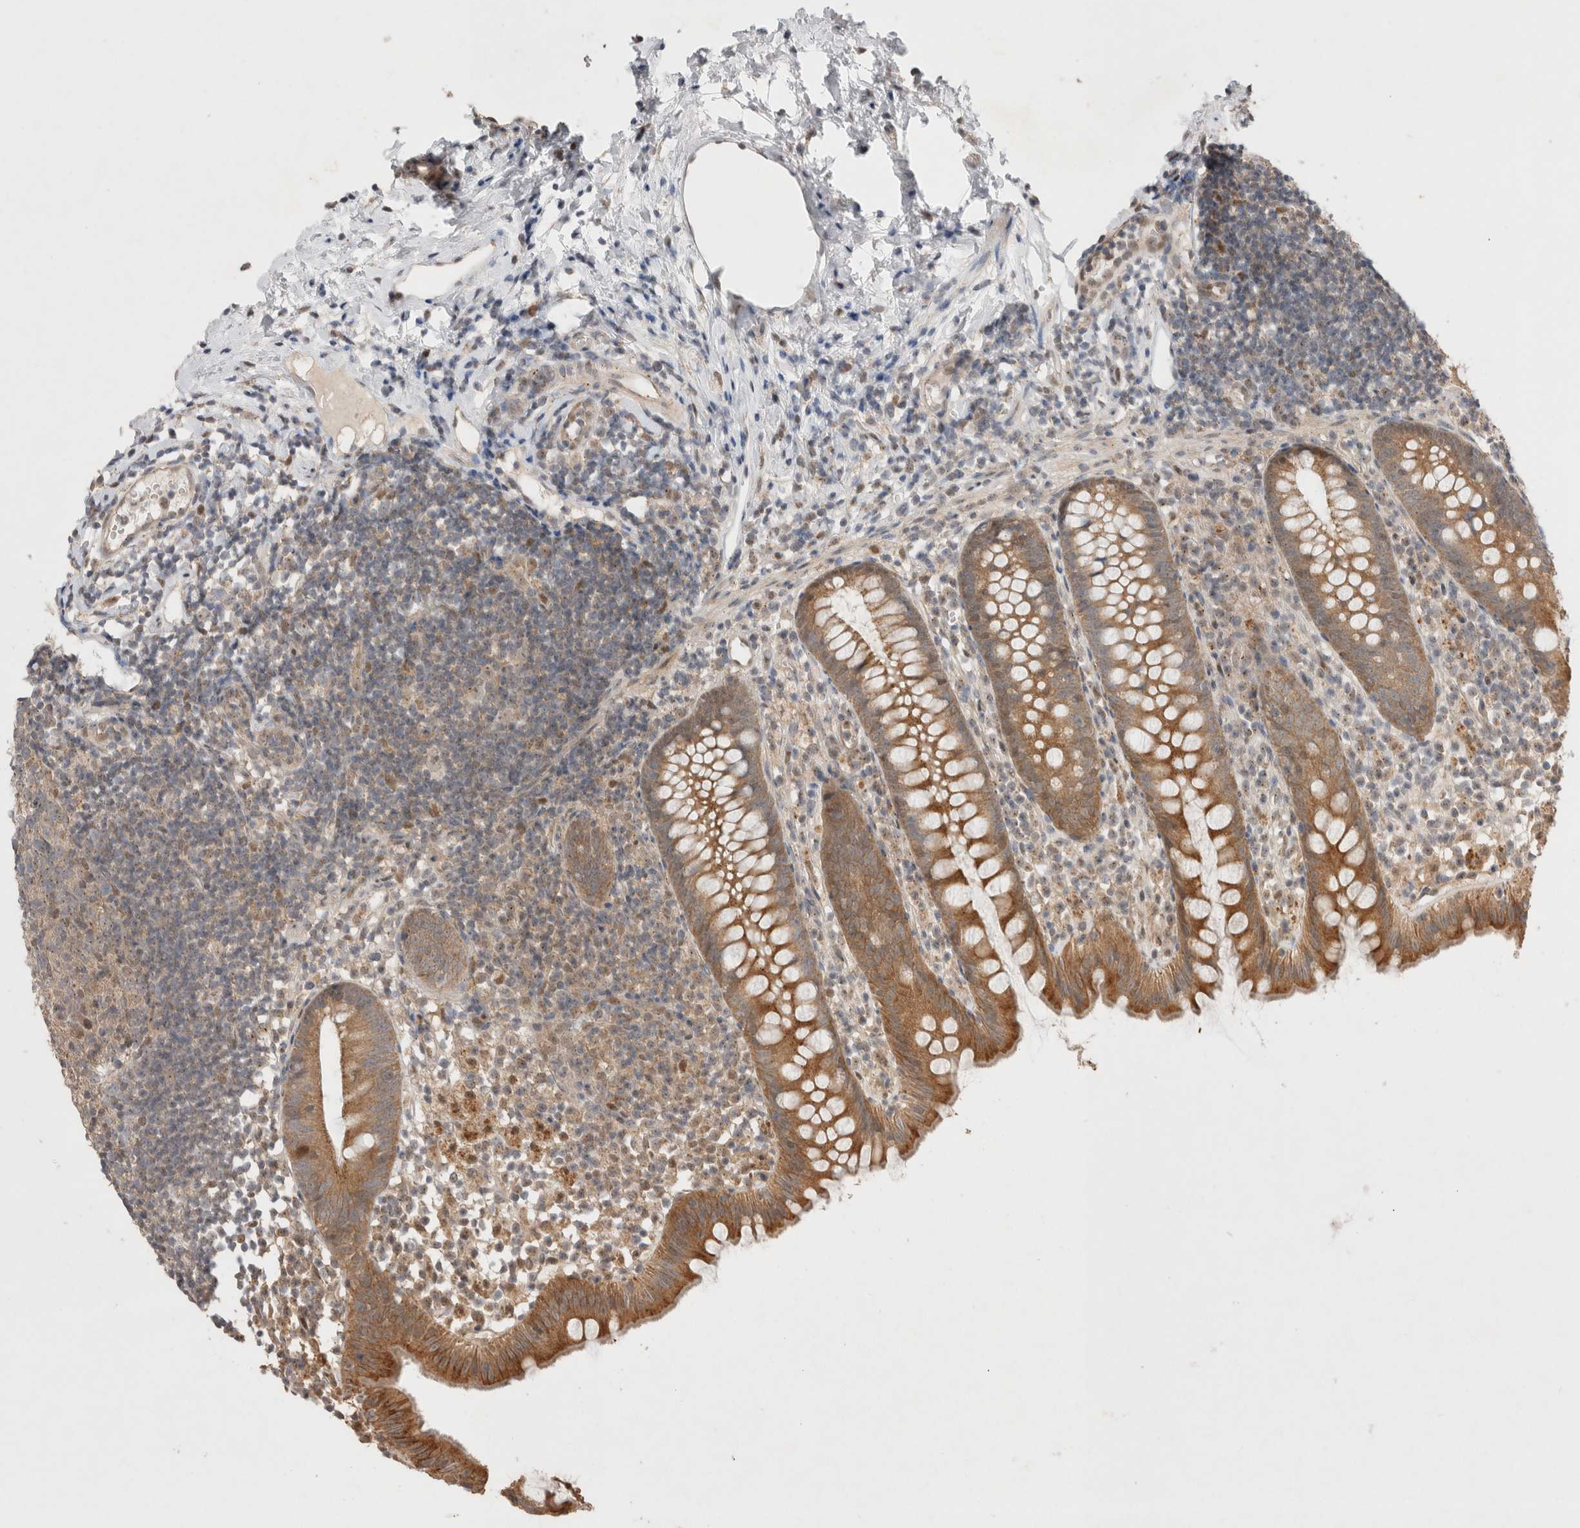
{"staining": {"intensity": "moderate", "quantity": ">75%", "location": "cytoplasmic/membranous"}, "tissue": "appendix", "cell_type": "Glandular cells", "image_type": "normal", "snomed": [{"axis": "morphology", "description": "Normal tissue, NOS"}, {"axis": "topography", "description": "Appendix"}], "caption": "A medium amount of moderate cytoplasmic/membranous positivity is seen in about >75% of glandular cells in unremarkable appendix.", "gene": "SLC29A1", "patient": {"sex": "female", "age": 20}}